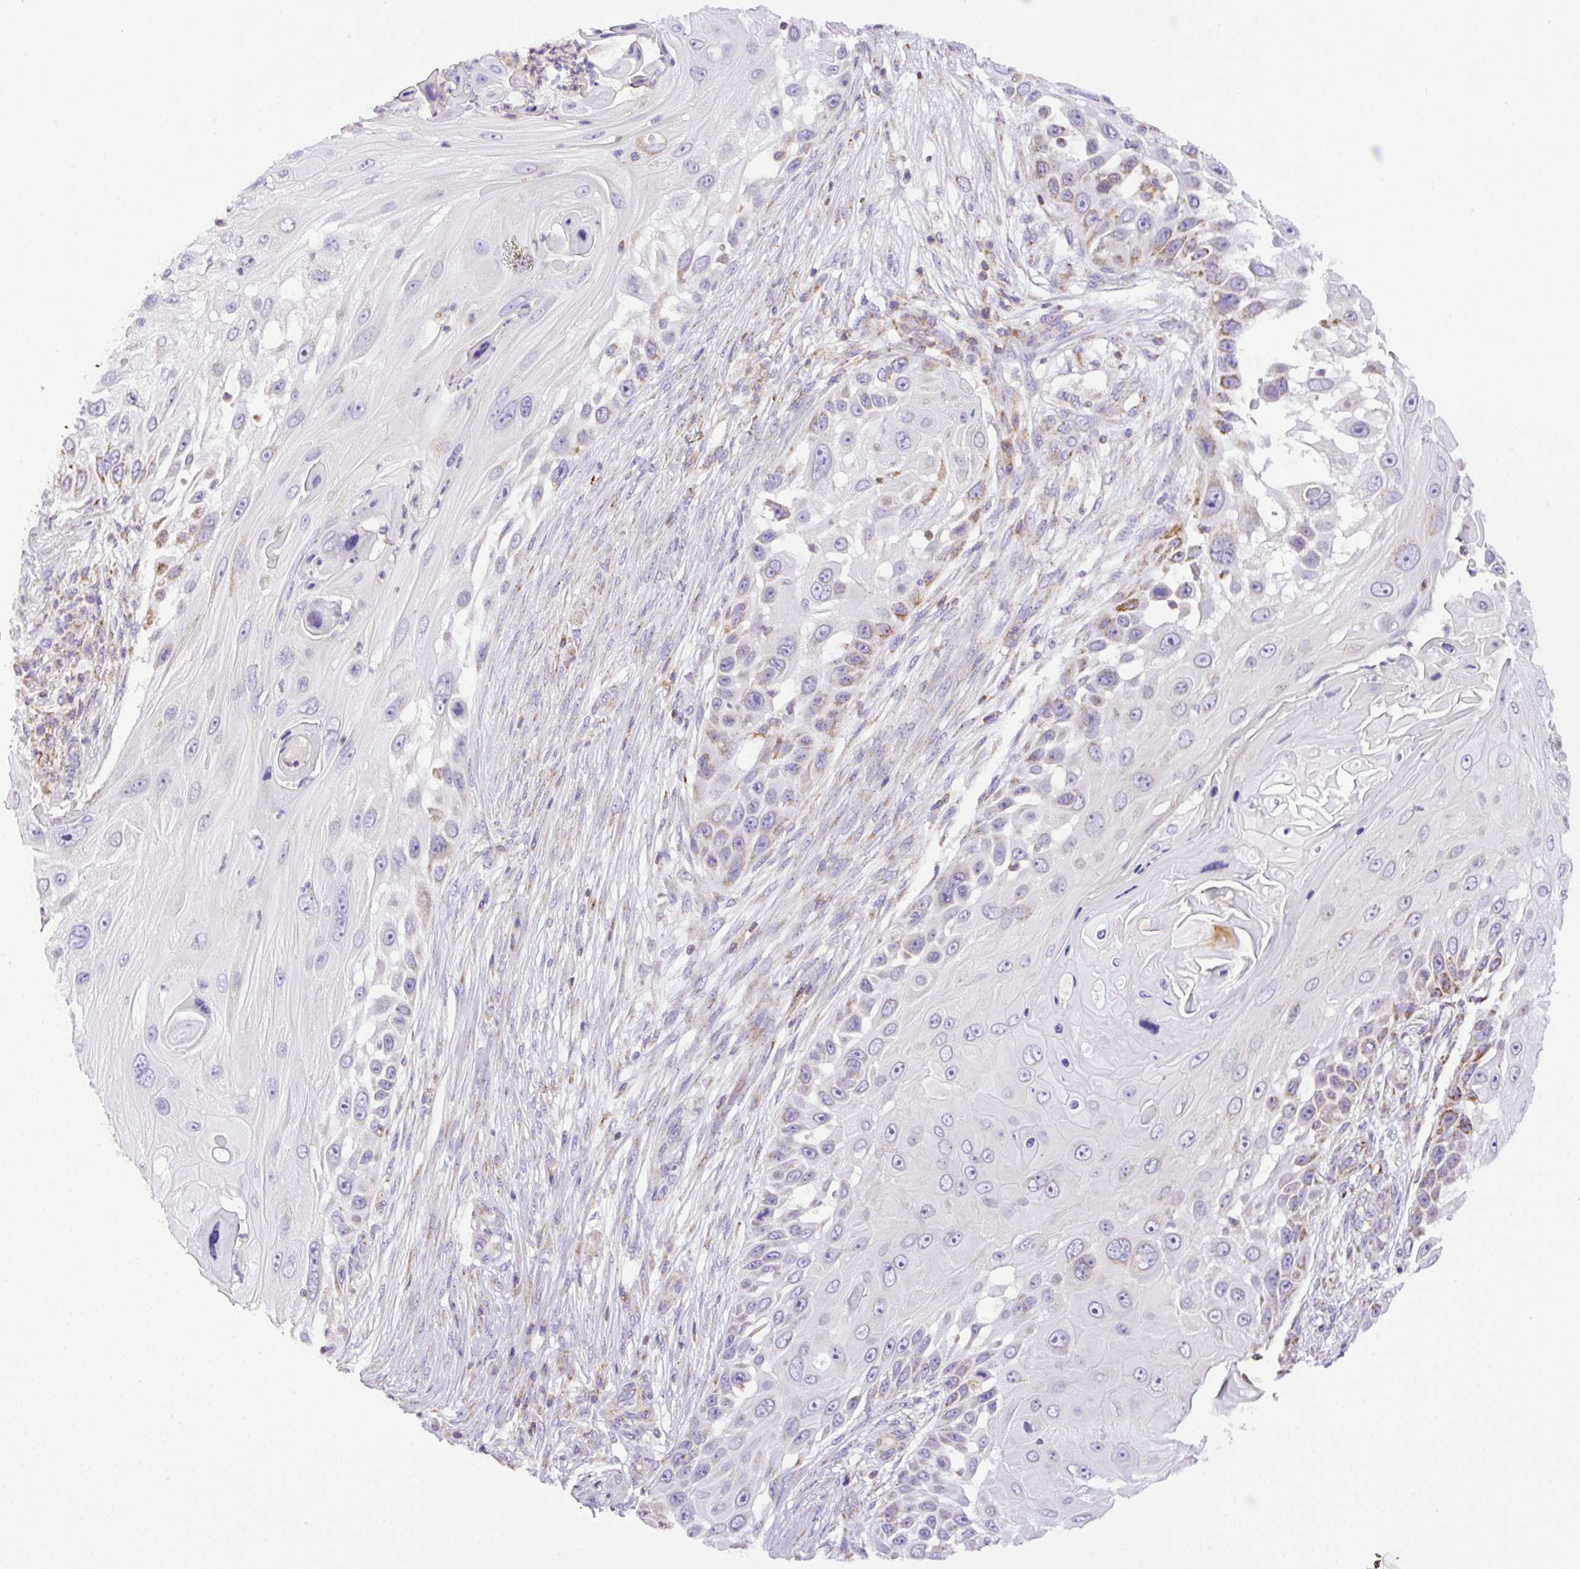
{"staining": {"intensity": "weak", "quantity": "<25%", "location": "cytoplasmic/membranous"}, "tissue": "skin cancer", "cell_type": "Tumor cells", "image_type": "cancer", "snomed": [{"axis": "morphology", "description": "Squamous cell carcinoma, NOS"}, {"axis": "topography", "description": "Skin"}], "caption": "DAB immunohistochemical staining of human skin cancer (squamous cell carcinoma) demonstrates no significant positivity in tumor cells. (DAB IHC with hematoxylin counter stain).", "gene": "NF1", "patient": {"sex": "female", "age": 44}}